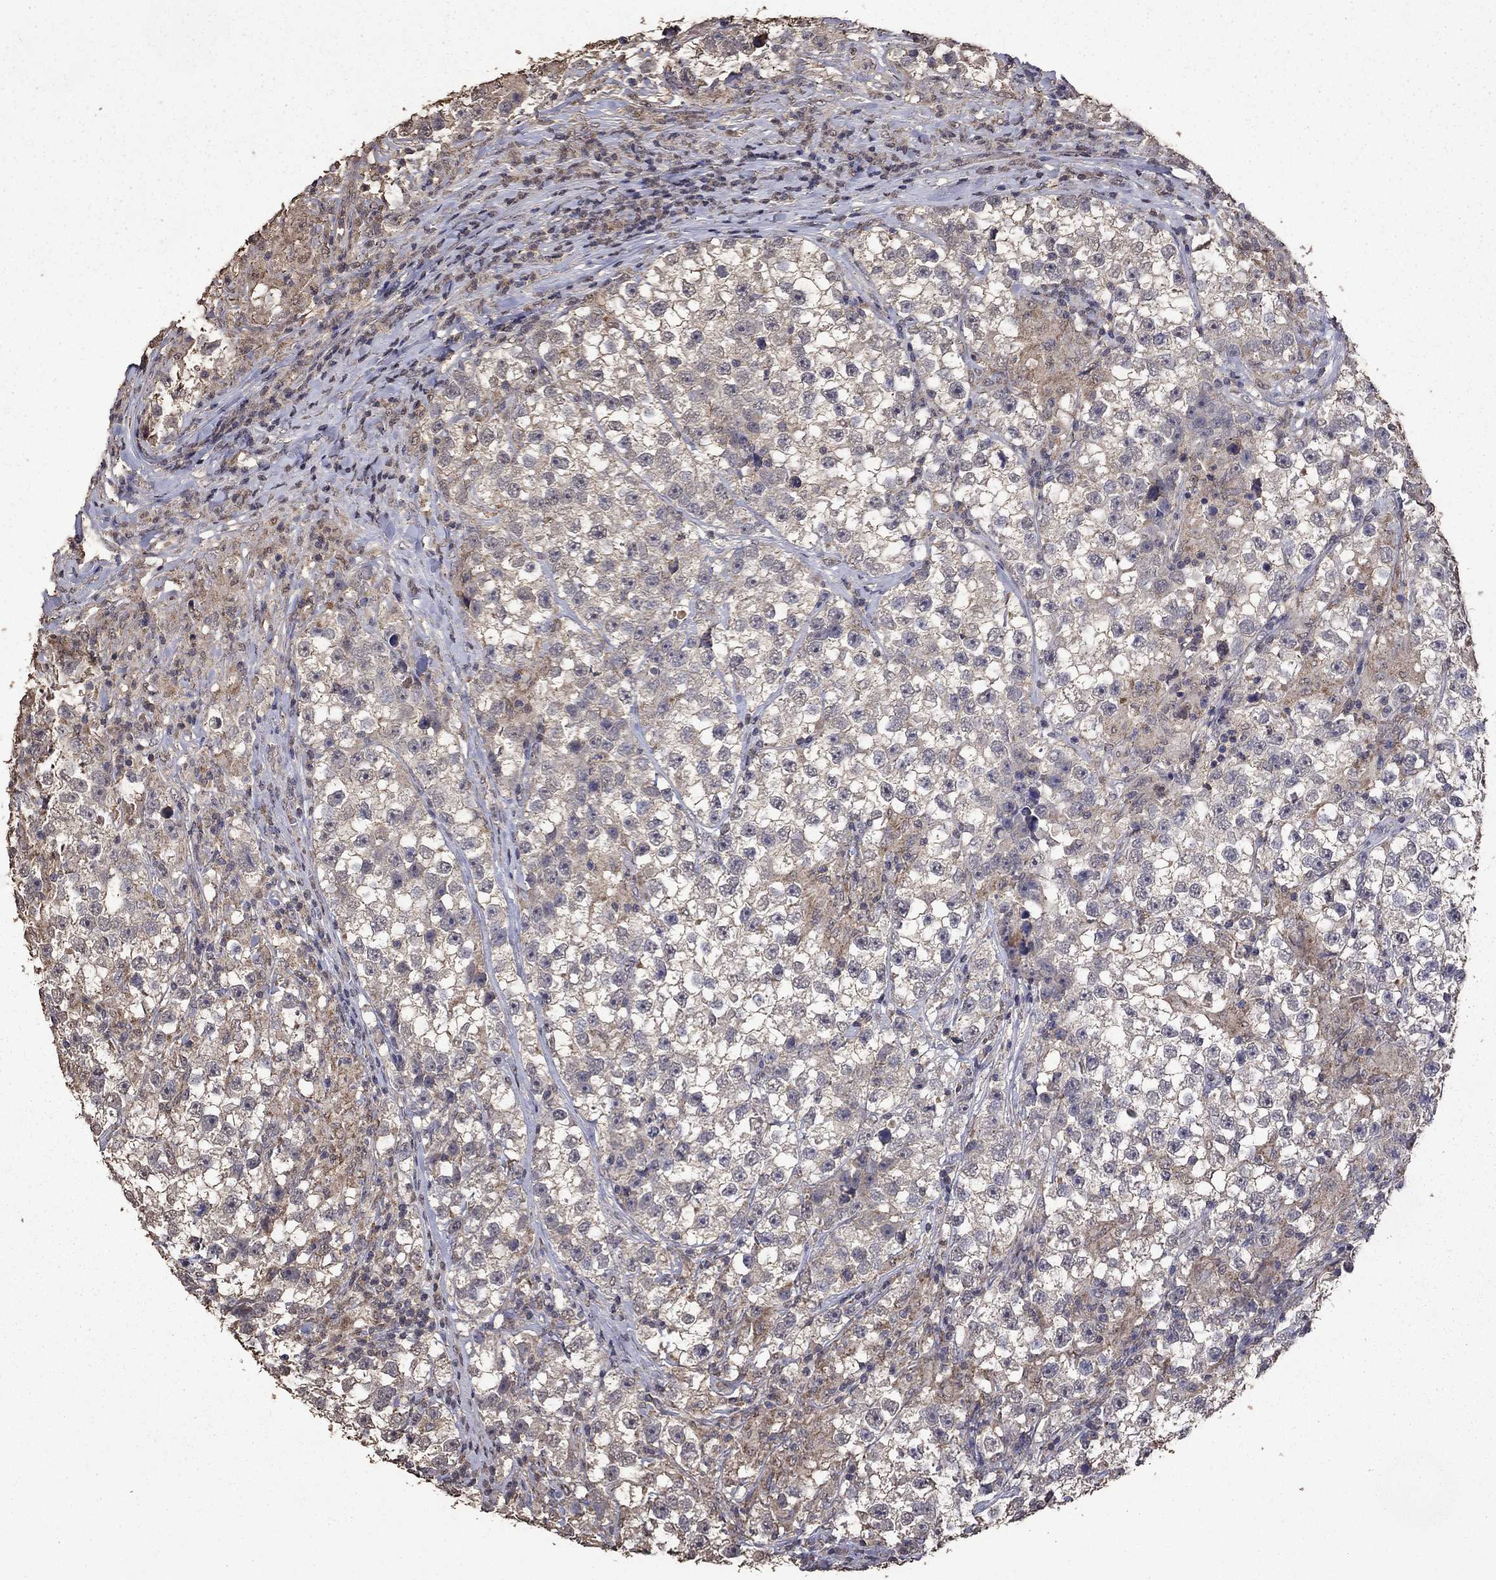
{"staining": {"intensity": "weak", "quantity": "<25%", "location": "cytoplasmic/membranous"}, "tissue": "testis cancer", "cell_type": "Tumor cells", "image_type": "cancer", "snomed": [{"axis": "morphology", "description": "Seminoma, NOS"}, {"axis": "topography", "description": "Testis"}], "caption": "The IHC photomicrograph has no significant positivity in tumor cells of testis seminoma tissue. Nuclei are stained in blue.", "gene": "SERPINA5", "patient": {"sex": "male", "age": 46}}